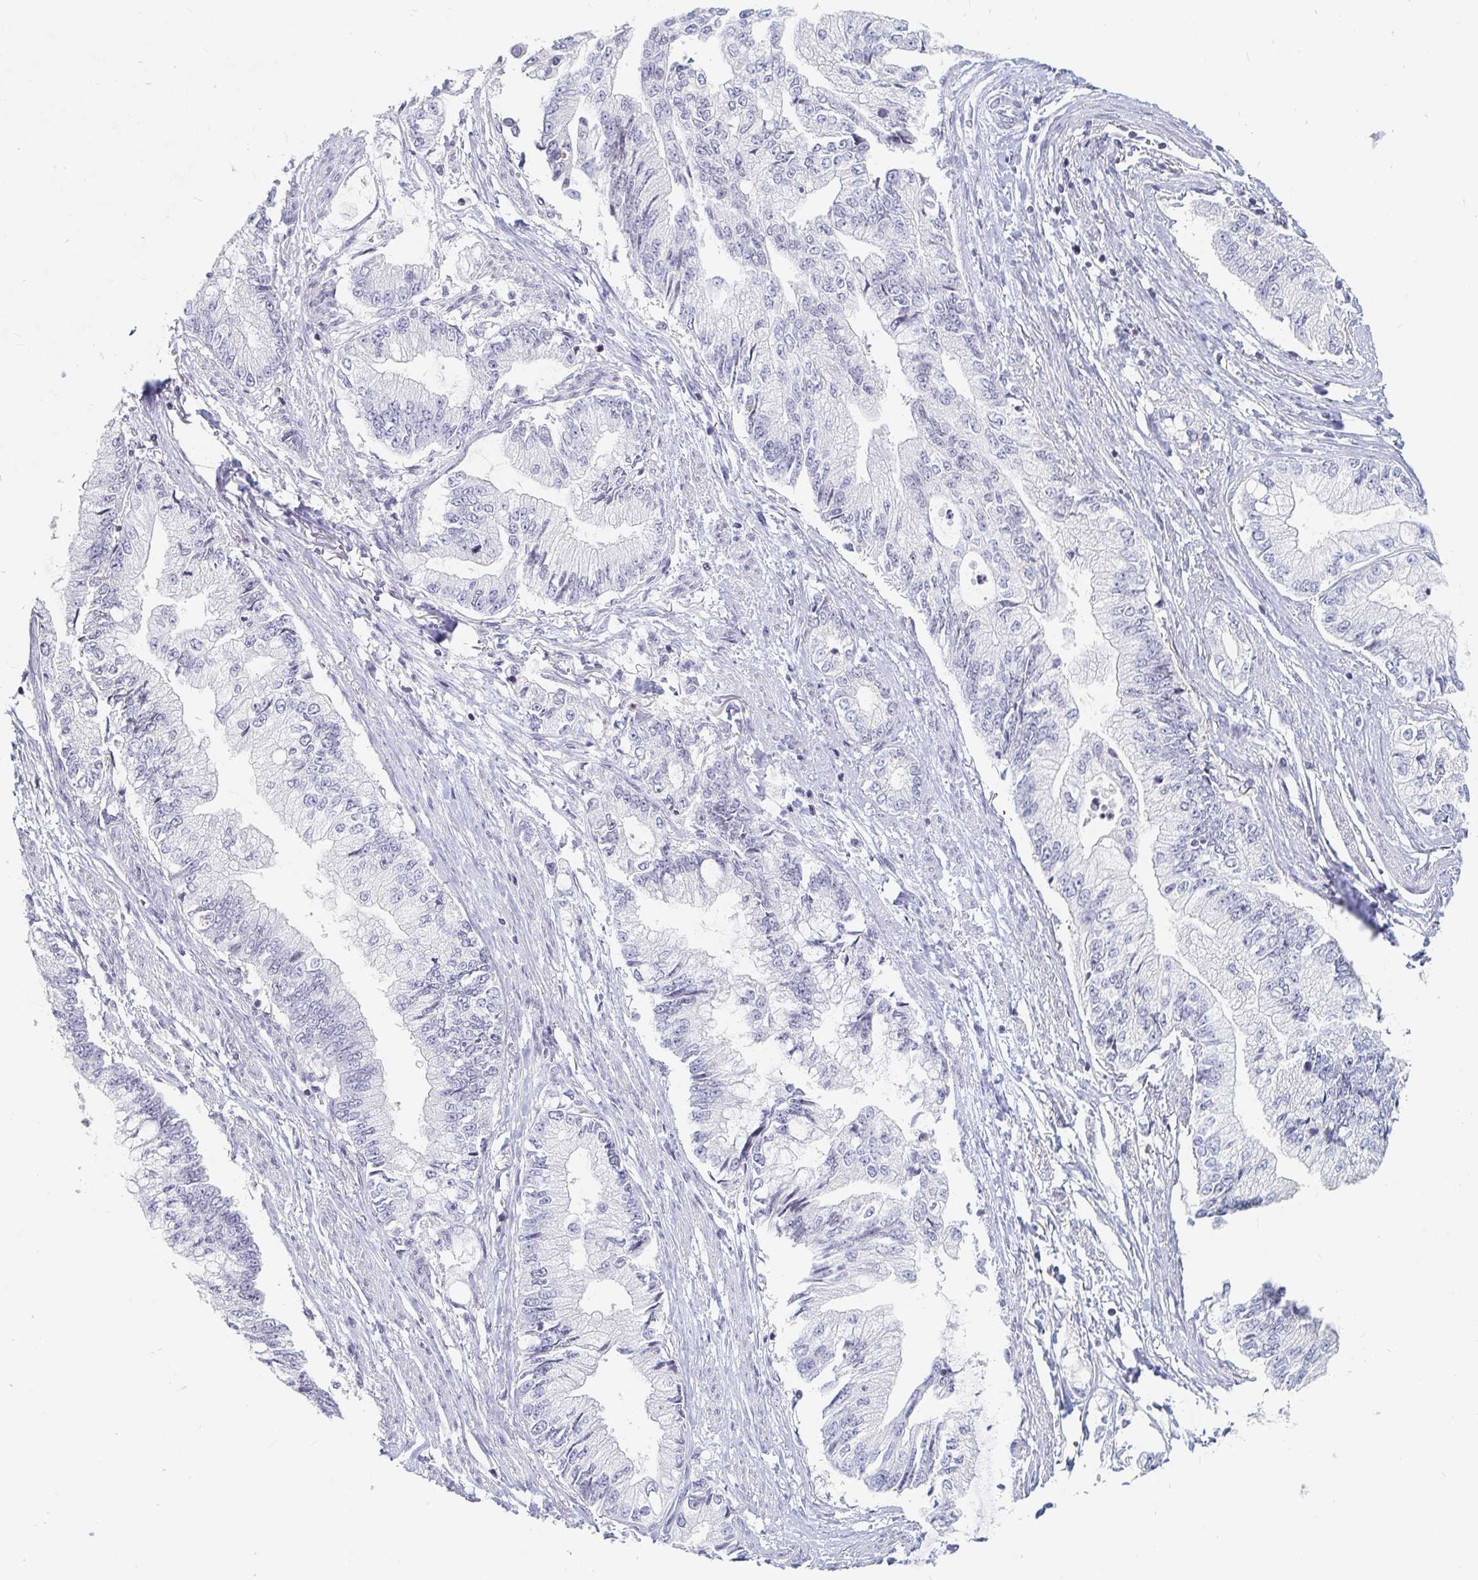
{"staining": {"intensity": "negative", "quantity": "none", "location": "none"}, "tissue": "stomach cancer", "cell_type": "Tumor cells", "image_type": "cancer", "snomed": [{"axis": "morphology", "description": "Adenocarcinoma, NOS"}, {"axis": "topography", "description": "Stomach, upper"}], "caption": "An immunohistochemistry (IHC) photomicrograph of adenocarcinoma (stomach) is shown. There is no staining in tumor cells of adenocarcinoma (stomach). (IHC, brightfield microscopy, high magnification).", "gene": "NME9", "patient": {"sex": "female", "age": 74}}